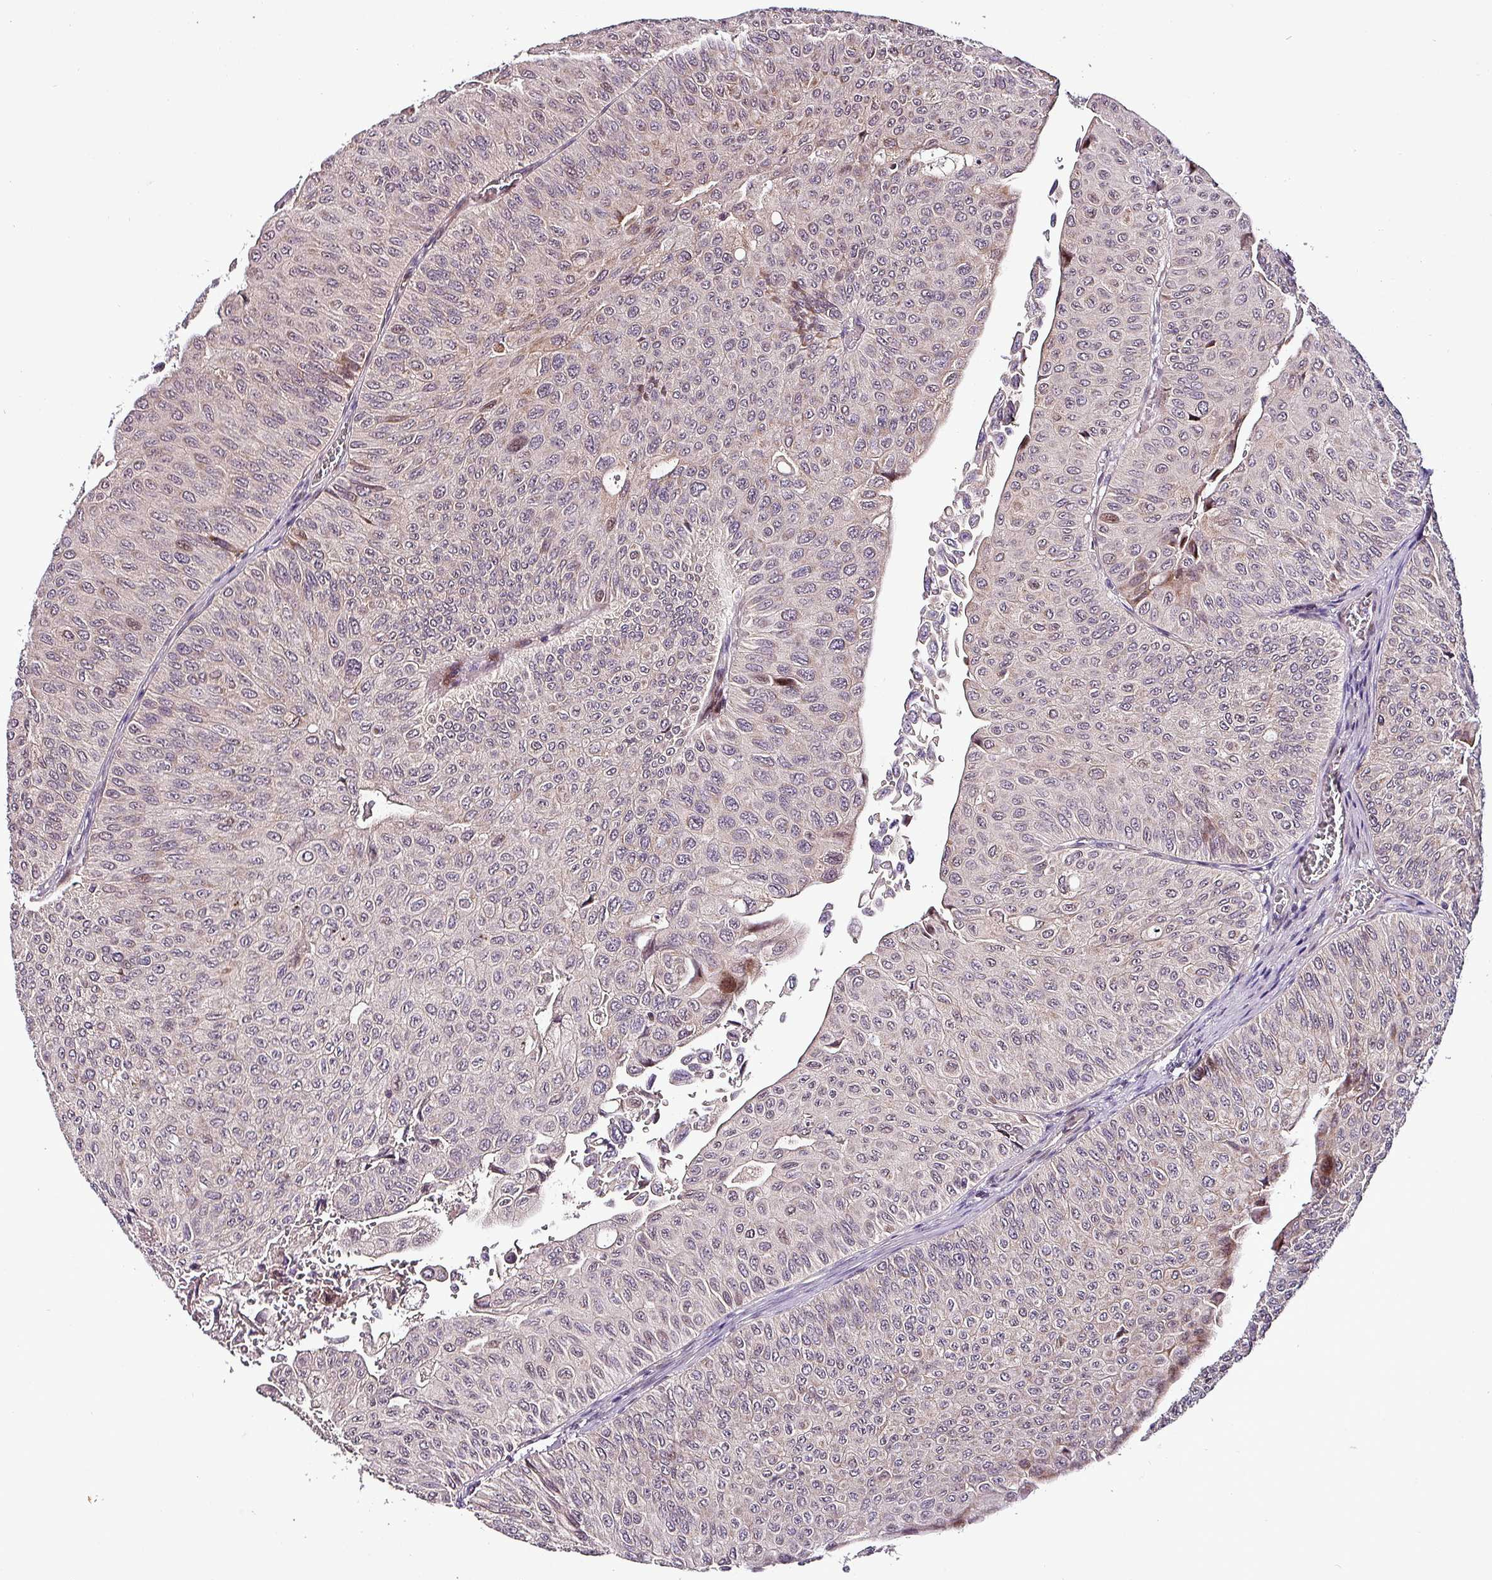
{"staining": {"intensity": "weak", "quantity": "<25%", "location": "nuclear"}, "tissue": "urothelial cancer", "cell_type": "Tumor cells", "image_type": "cancer", "snomed": [{"axis": "morphology", "description": "Urothelial carcinoma, NOS"}, {"axis": "topography", "description": "Urinary bladder"}], "caption": "Immunohistochemistry of urothelial cancer shows no positivity in tumor cells.", "gene": "GRAPL", "patient": {"sex": "male", "age": 59}}